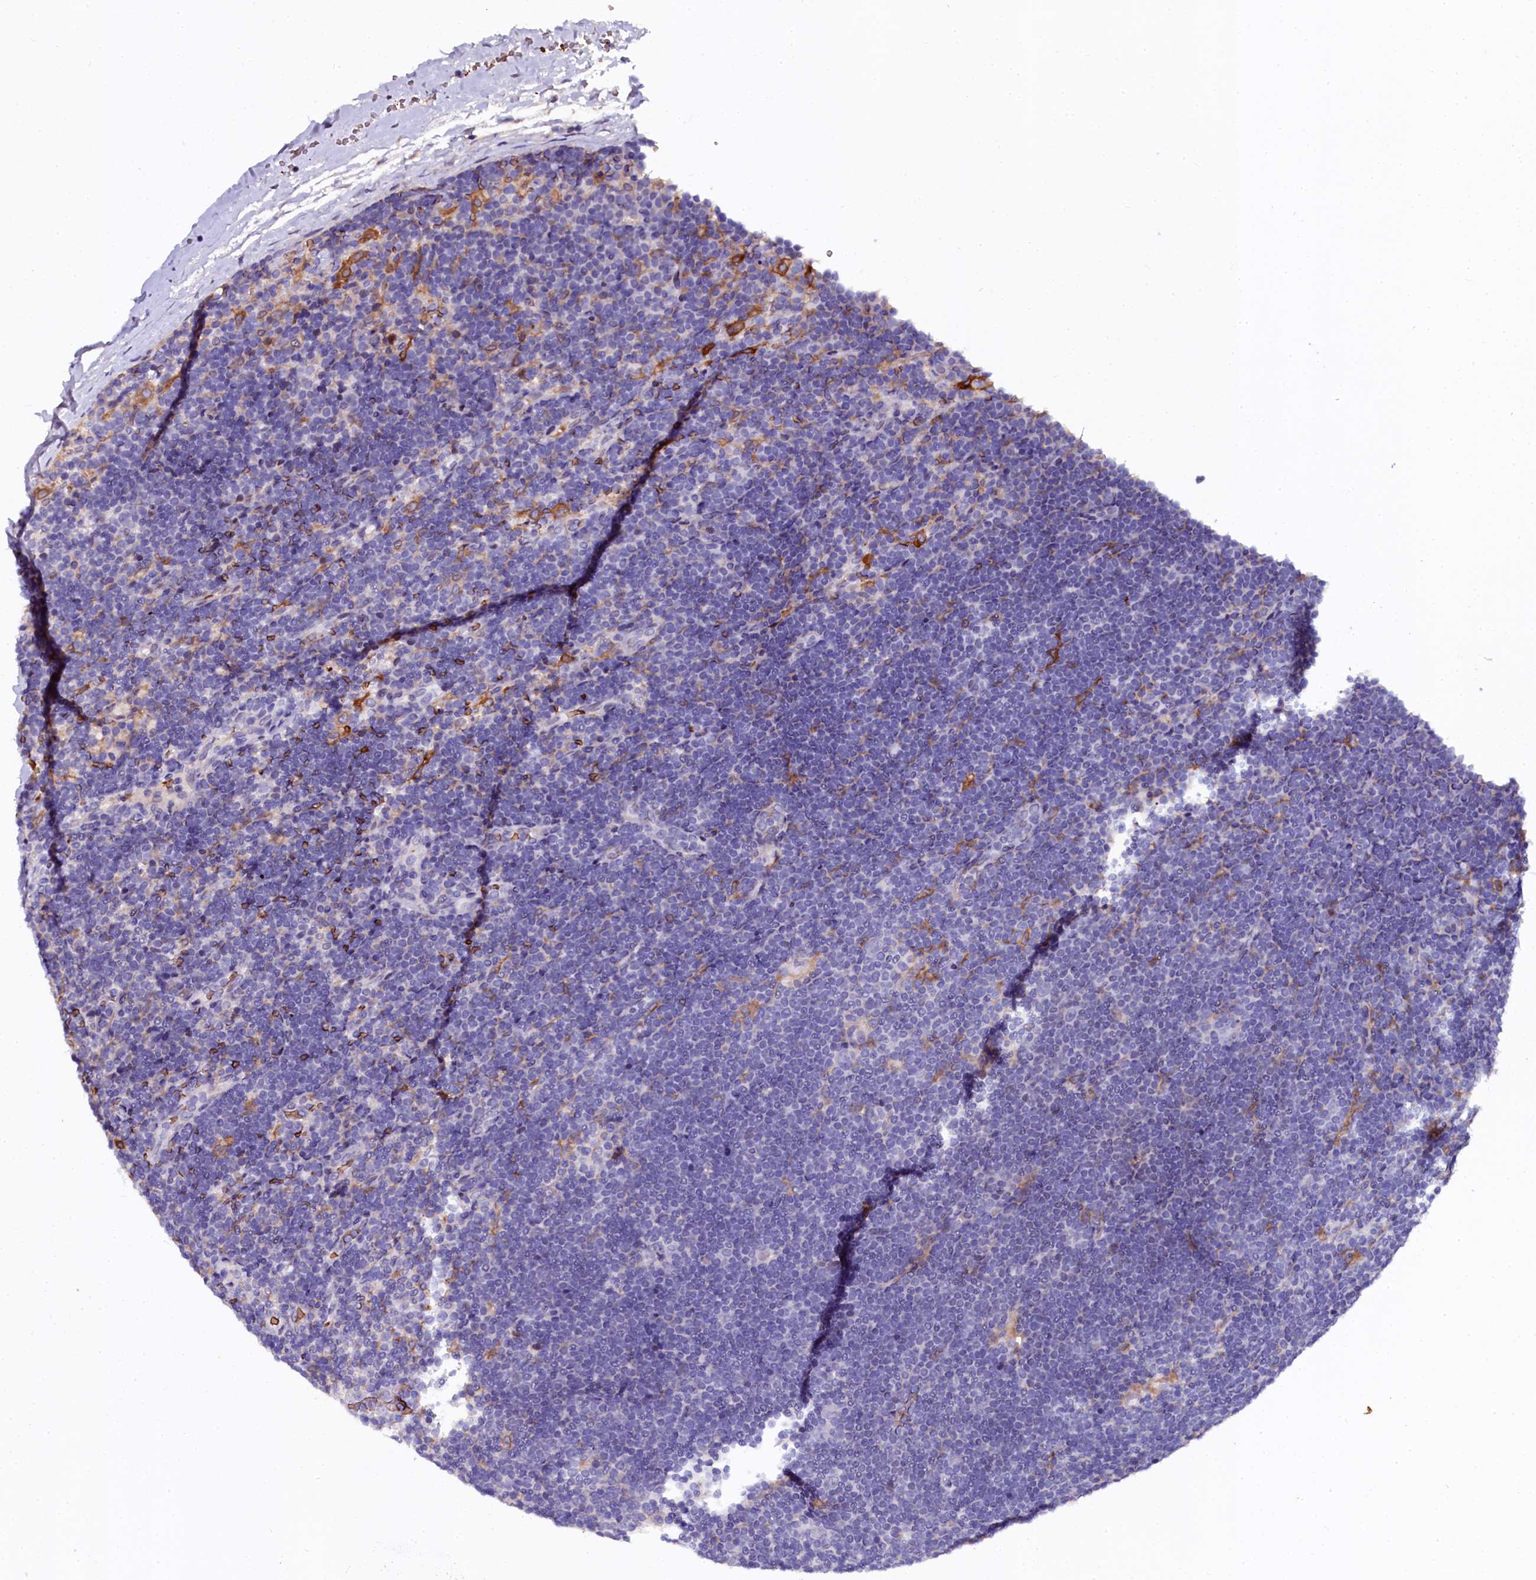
{"staining": {"intensity": "negative", "quantity": "none", "location": "none"}, "tissue": "lymphoma", "cell_type": "Tumor cells", "image_type": "cancer", "snomed": [{"axis": "morphology", "description": "Hodgkin's disease, NOS"}, {"axis": "topography", "description": "Lymph node"}], "caption": "A photomicrograph of human lymphoma is negative for staining in tumor cells.", "gene": "CTDSPL2", "patient": {"sex": "female", "age": 57}}